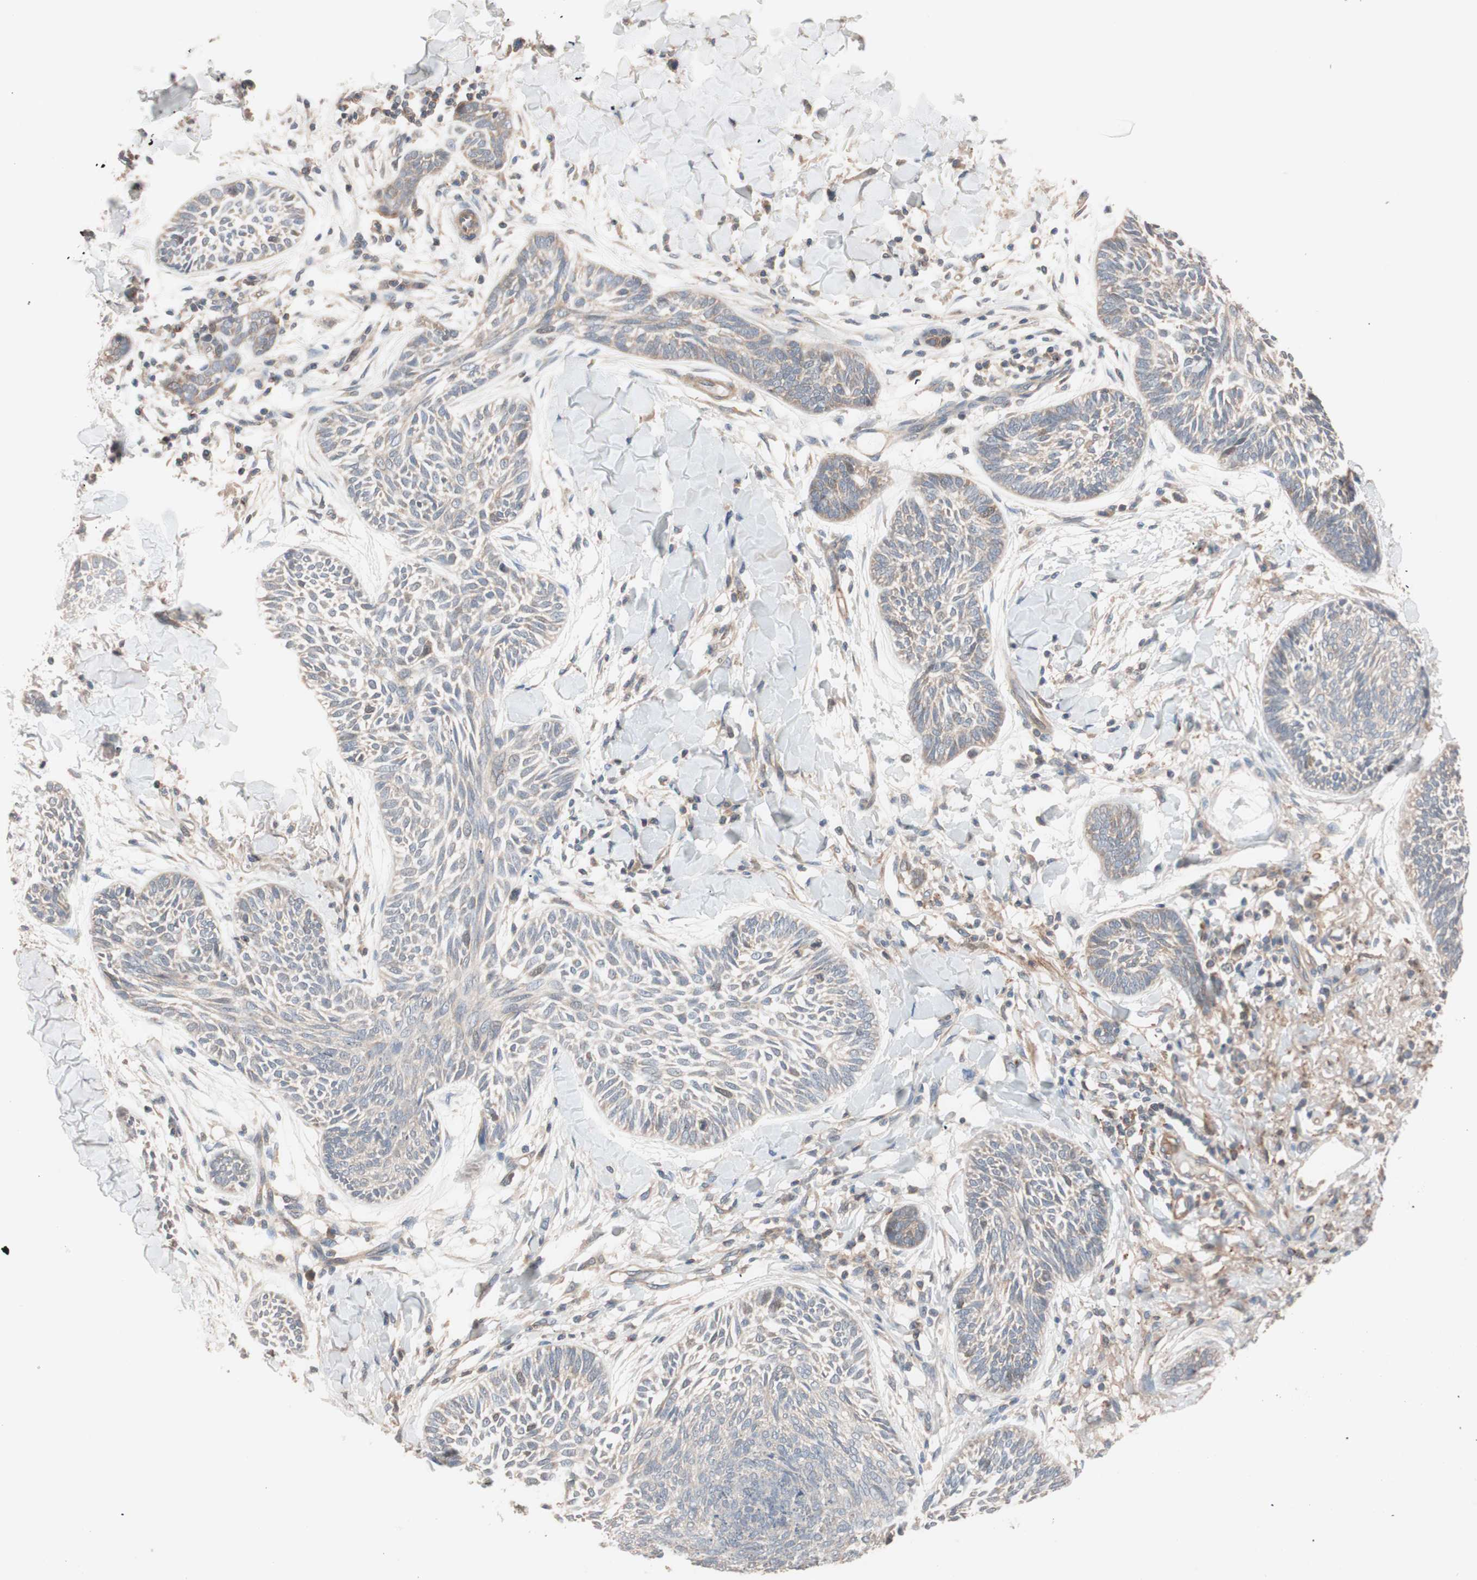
{"staining": {"intensity": "weak", "quantity": ">75%", "location": "cytoplasmic/membranous"}, "tissue": "skin cancer", "cell_type": "Tumor cells", "image_type": "cancer", "snomed": [{"axis": "morphology", "description": "Papilloma, NOS"}, {"axis": "morphology", "description": "Basal cell carcinoma"}, {"axis": "topography", "description": "Skin"}], "caption": "Skin cancer stained with DAB (3,3'-diaminobenzidine) immunohistochemistry (IHC) shows low levels of weak cytoplasmic/membranous positivity in about >75% of tumor cells.", "gene": "SDC4", "patient": {"sex": "male", "age": 87}}